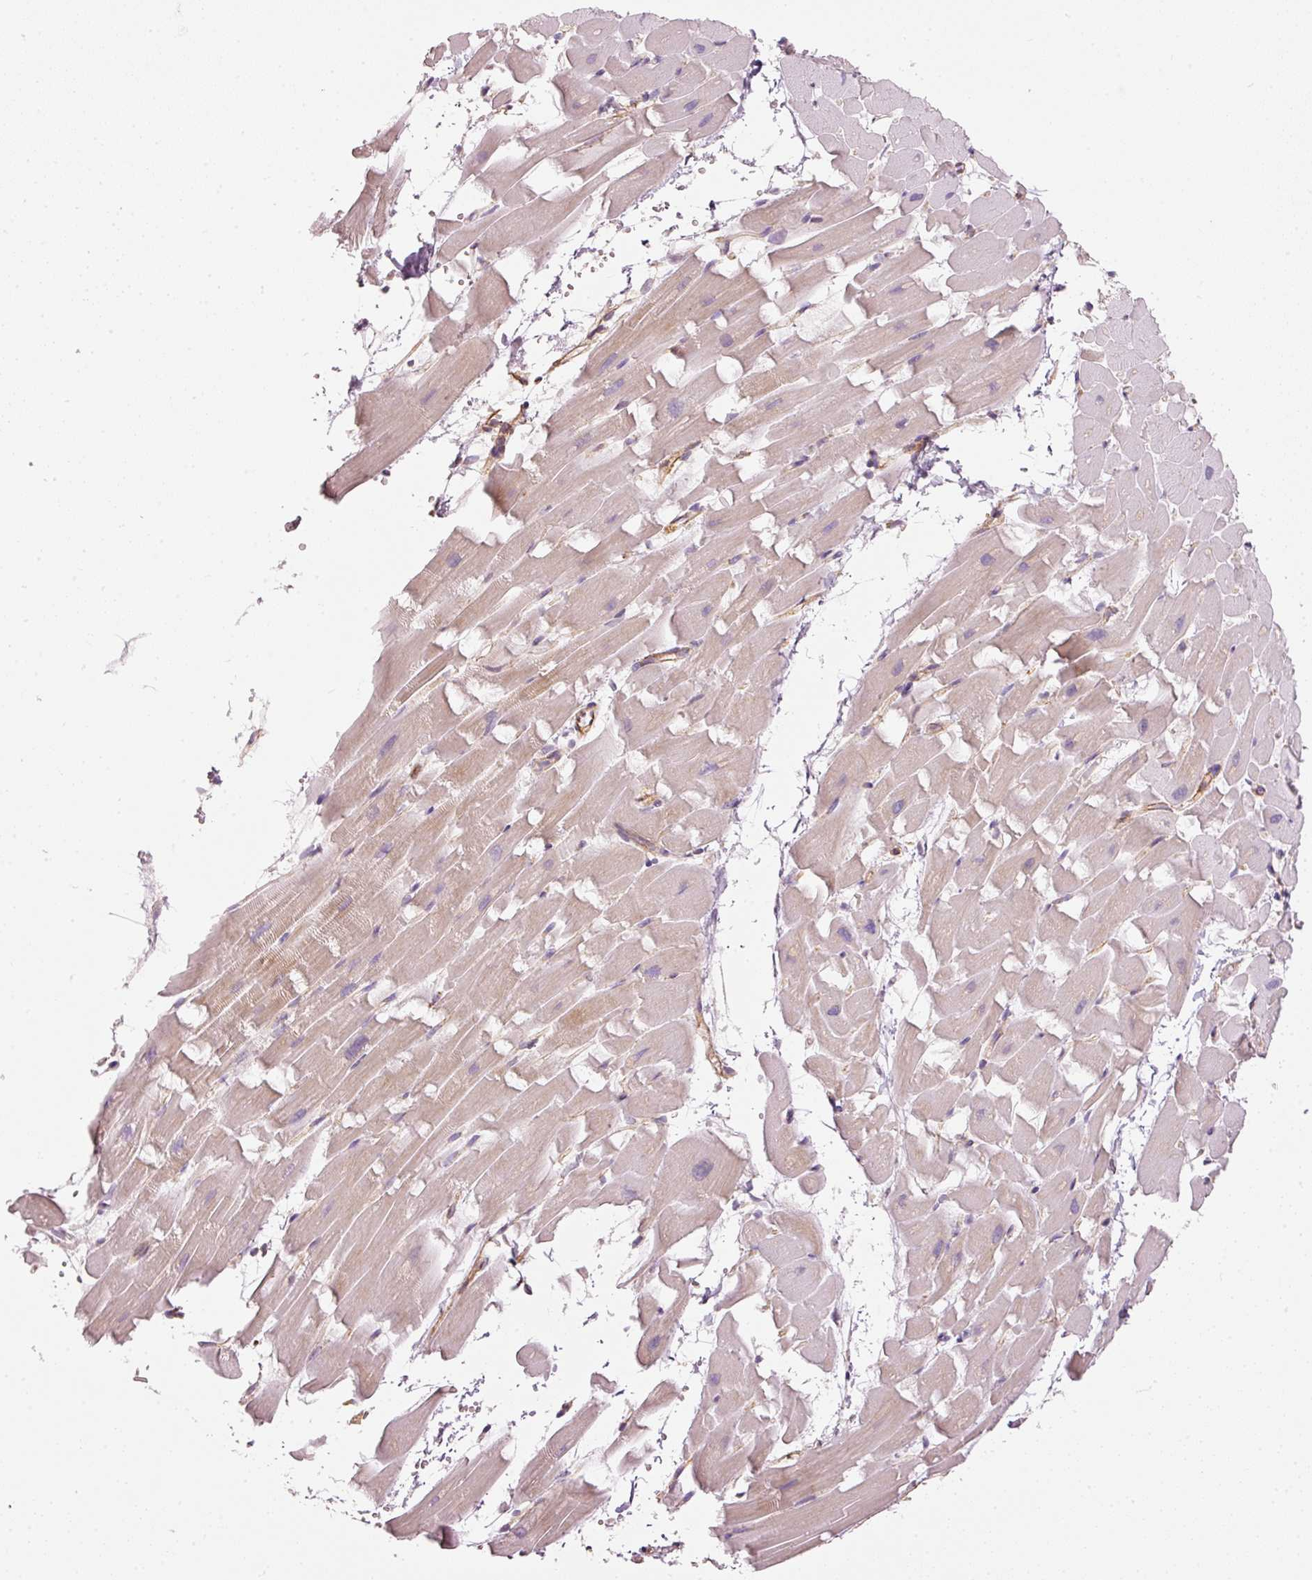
{"staining": {"intensity": "weak", "quantity": "25%-75%", "location": "cytoplasmic/membranous"}, "tissue": "heart muscle", "cell_type": "Cardiomyocytes", "image_type": "normal", "snomed": [{"axis": "morphology", "description": "Normal tissue, NOS"}, {"axis": "topography", "description": "Heart"}], "caption": "IHC staining of normal heart muscle, which exhibits low levels of weak cytoplasmic/membranous positivity in approximately 25%-75% of cardiomyocytes indicating weak cytoplasmic/membranous protein expression. The staining was performed using DAB (brown) for protein detection and nuclei were counterstained in hematoxylin (blue).", "gene": "OSR2", "patient": {"sex": "male", "age": 37}}